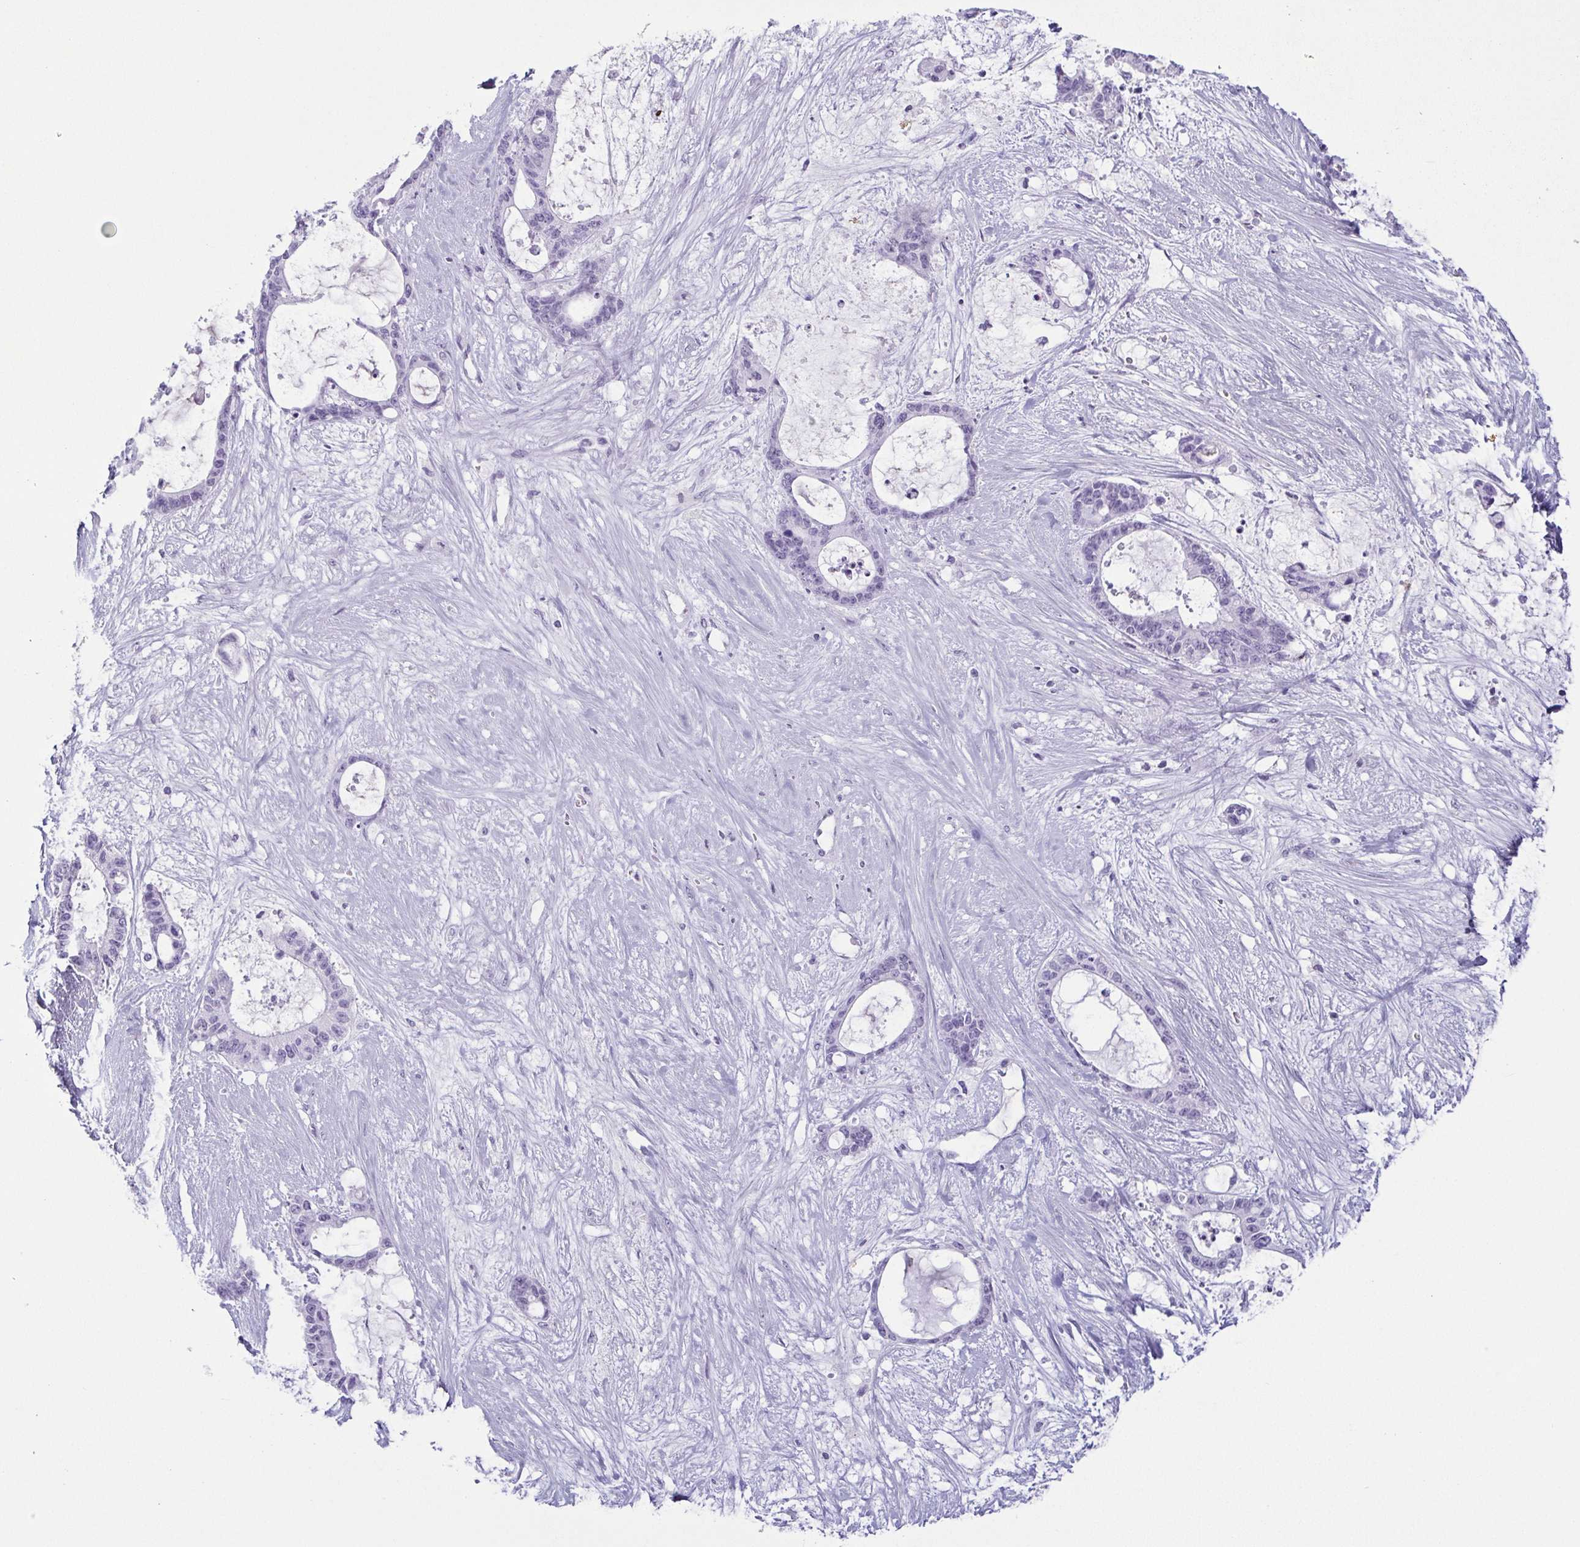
{"staining": {"intensity": "negative", "quantity": "none", "location": "none"}, "tissue": "liver cancer", "cell_type": "Tumor cells", "image_type": "cancer", "snomed": [{"axis": "morphology", "description": "Normal tissue, NOS"}, {"axis": "morphology", "description": "Cholangiocarcinoma"}, {"axis": "topography", "description": "Liver"}, {"axis": "topography", "description": "Peripheral nerve tissue"}], "caption": "This micrograph is of liver cancer stained with immunohistochemistry (IHC) to label a protein in brown with the nuclei are counter-stained blue. There is no expression in tumor cells. (Brightfield microscopy of DAB (3,3'-diaminobenzidine) immunohistochemistry at high magnification).", "gene": "KRT78", "patient": {"sex": "female", "age": 73}}